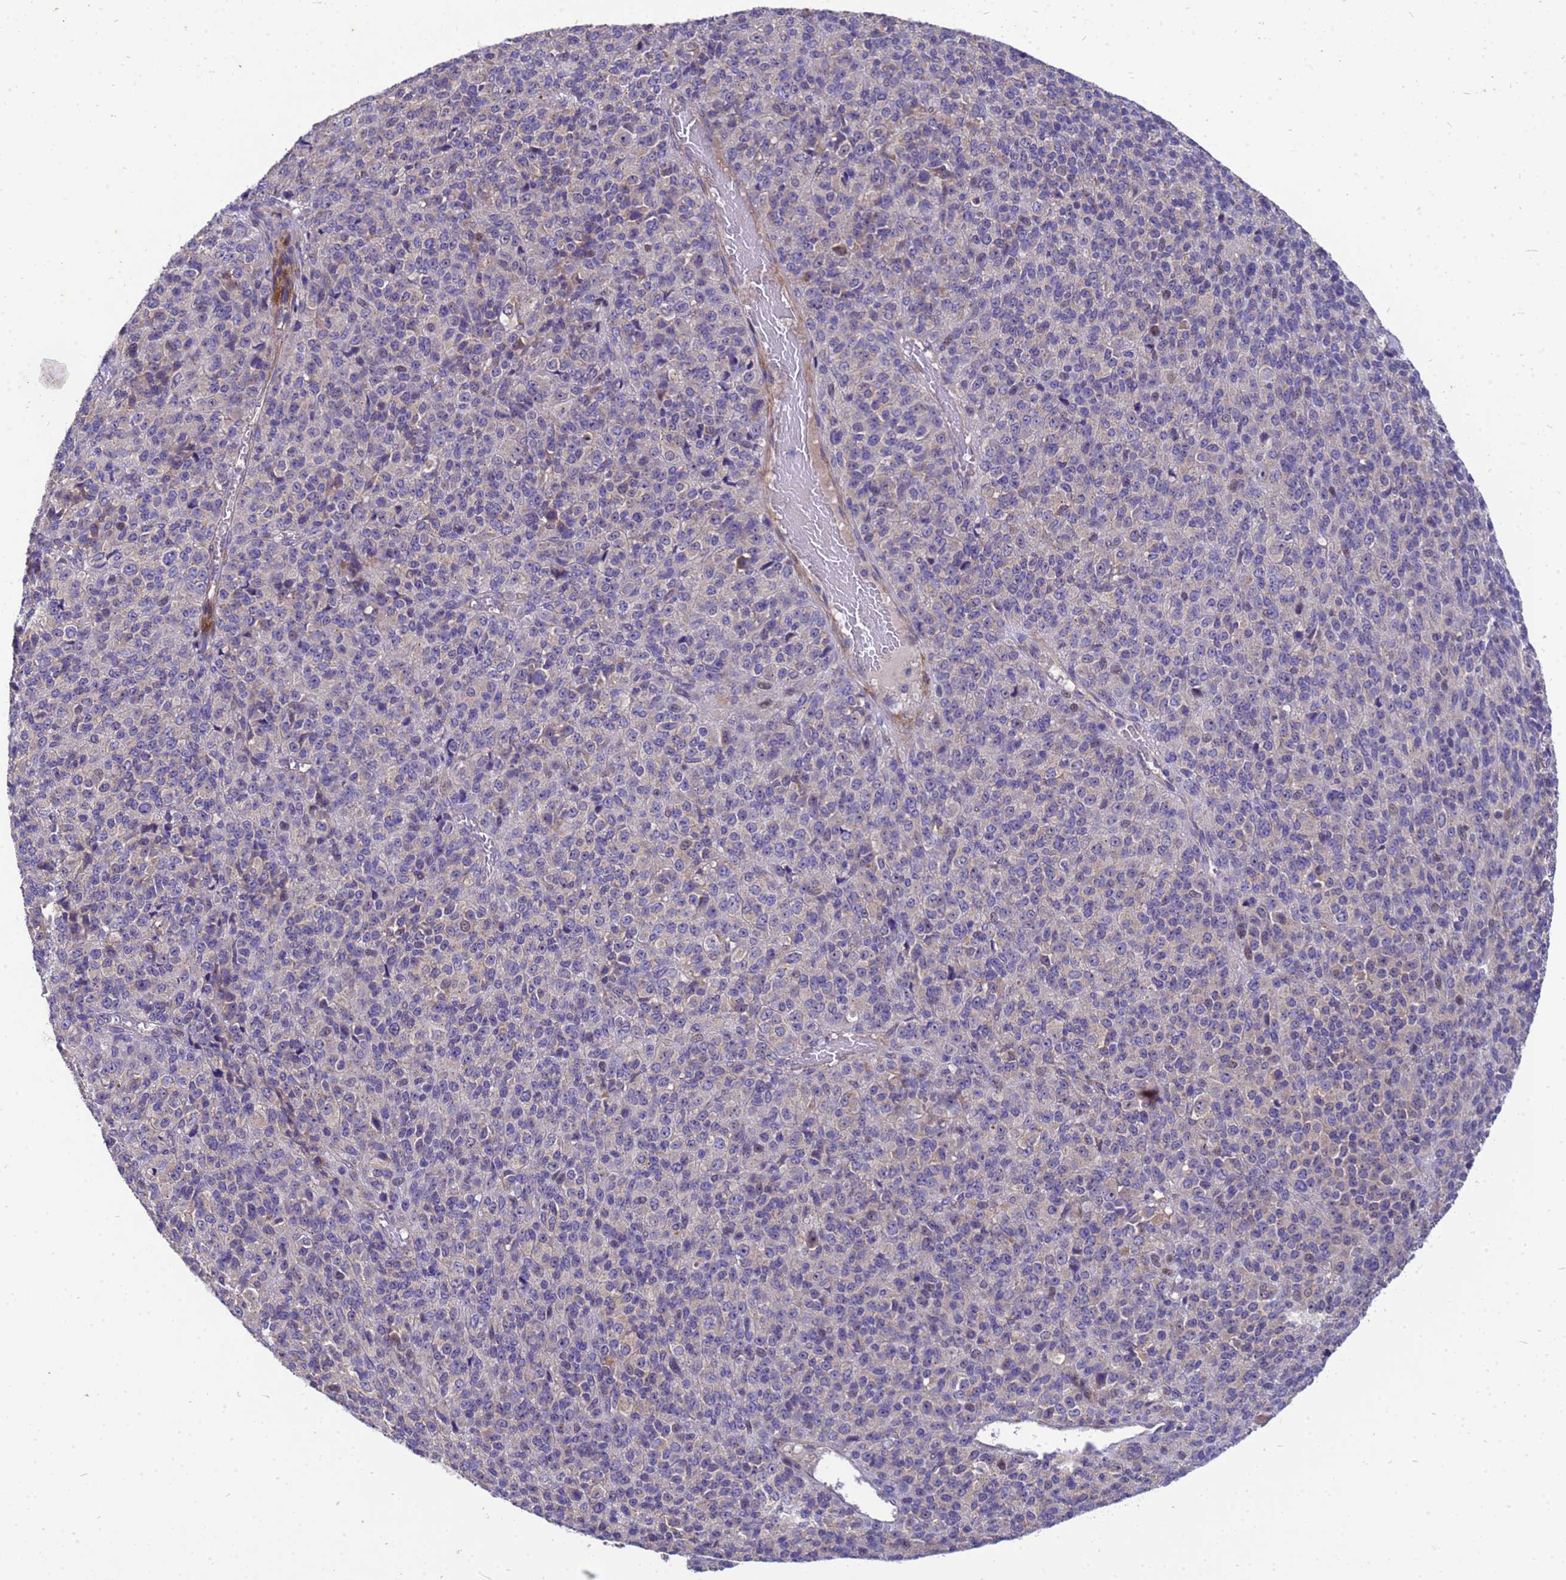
{"staining": {"intensity": "weak", "quantity": "<25%", "location": "cytoplasmic/membranous,nuclear"}, "tissue": "melanoma", "cell_type": "Tumor cells", "image_type": "cancer", "snomed": [{"axis": "morphology", "description": "Malignant melanoma, Metastatic site"}, {"axis": "topography", "description": "Brain"}], "caption": "The micrograph reveals no significant positivity in tumor cells of melanoma.", "gene": "POP7", "patient": {"sex": "female", "age": 56}}